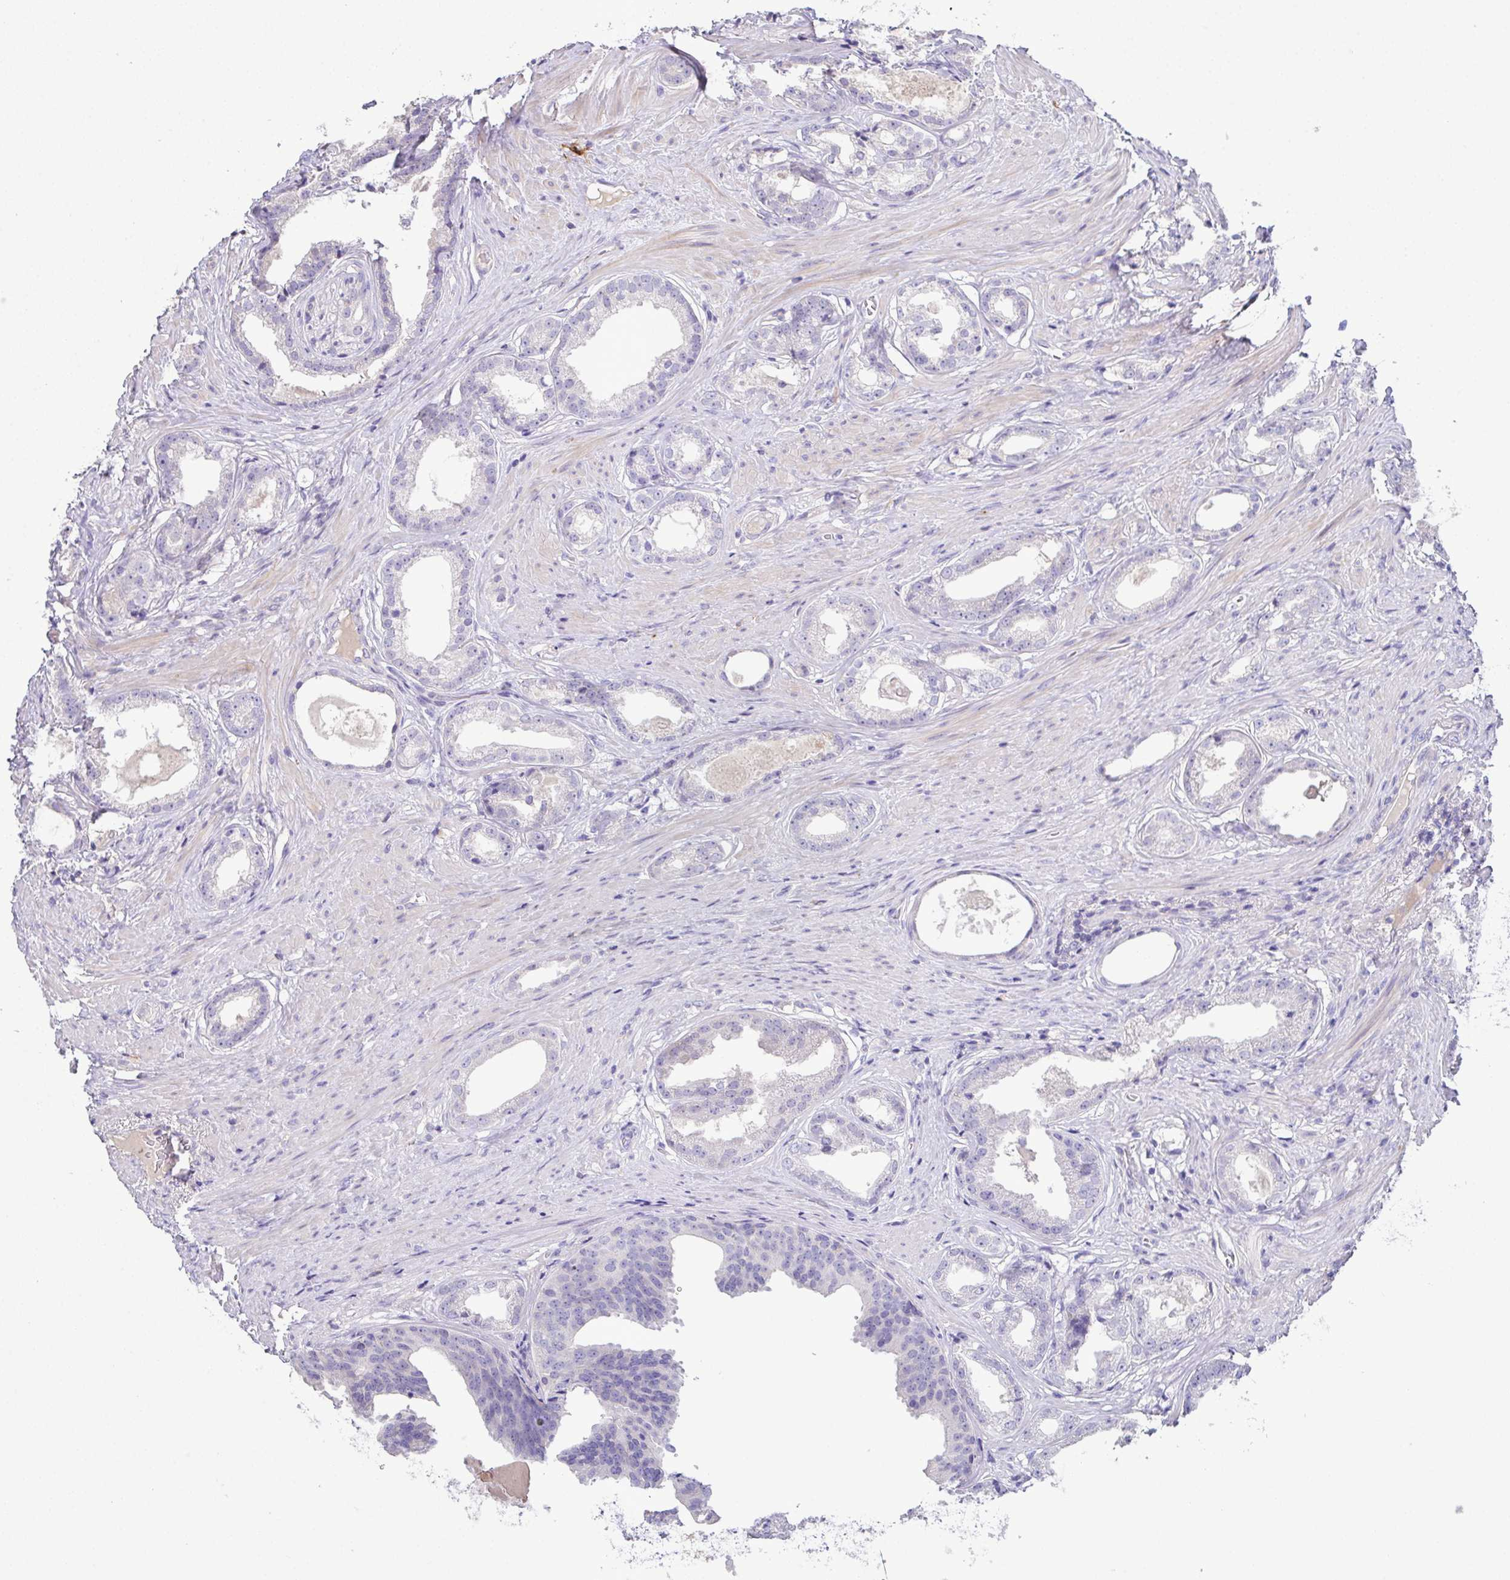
{"staining": {"intensity": "negative", "quantity": "none", "location": "none"}, "tissue": "prostate cancer", "cell_type": "Tumor cells", "image_type": "cancer", "snomed": [{"axis": "morphology", "description": "Adenocarcinoma, Low grade"}, {"axis": "topography", "description": "Prostate"}], "caption": "An image of prostate adenocarcinoma (low-grade) stained for a protein exhibits no brown staining in tumor cells. (Brightfield microscopy of DAB immunohistochemistry at high magnification).", "gene": "MARCO", "patient": {"sex": "male", "age": 65}}